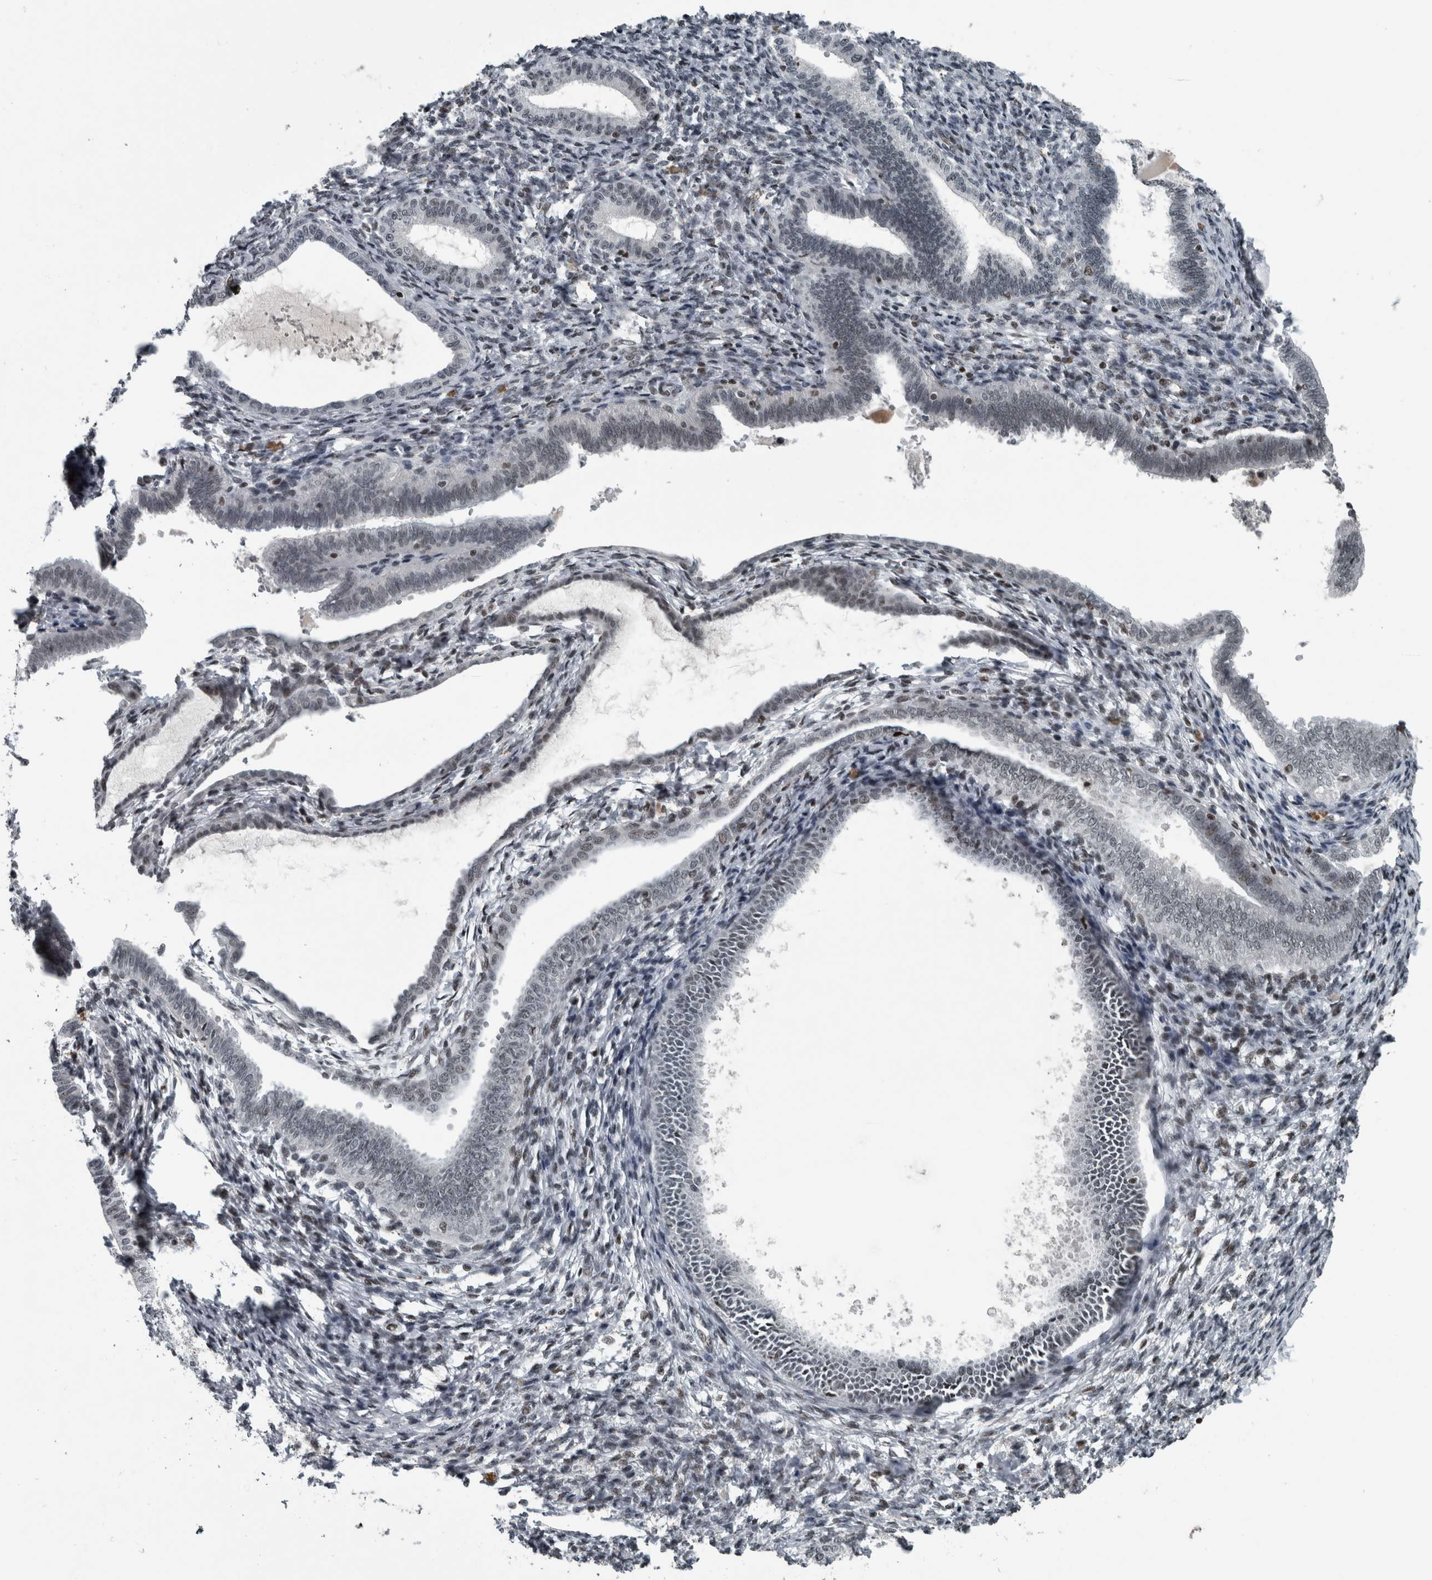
{"staining": {"intensity": "weak", "quantity": "25%-75%", "location": "nuclear"}, "tissue": "endometrium", "cell_type": "Cells in endometrial stroma", "image_type": "normal", "snomed": [{"axis": "morphology", "description": "Normal tissue, NOS"}, {"axis": "topography", "description": "Endometrium"}], "caption": "Immunohistochemistry (DAB) staining of benign human endometrium reveals weak nuclear protein positivity in approximately 25%-75% of cells in endometrial stroma.", "gene": "UNC50", "patient": {"sex": "female", "age": 77}}